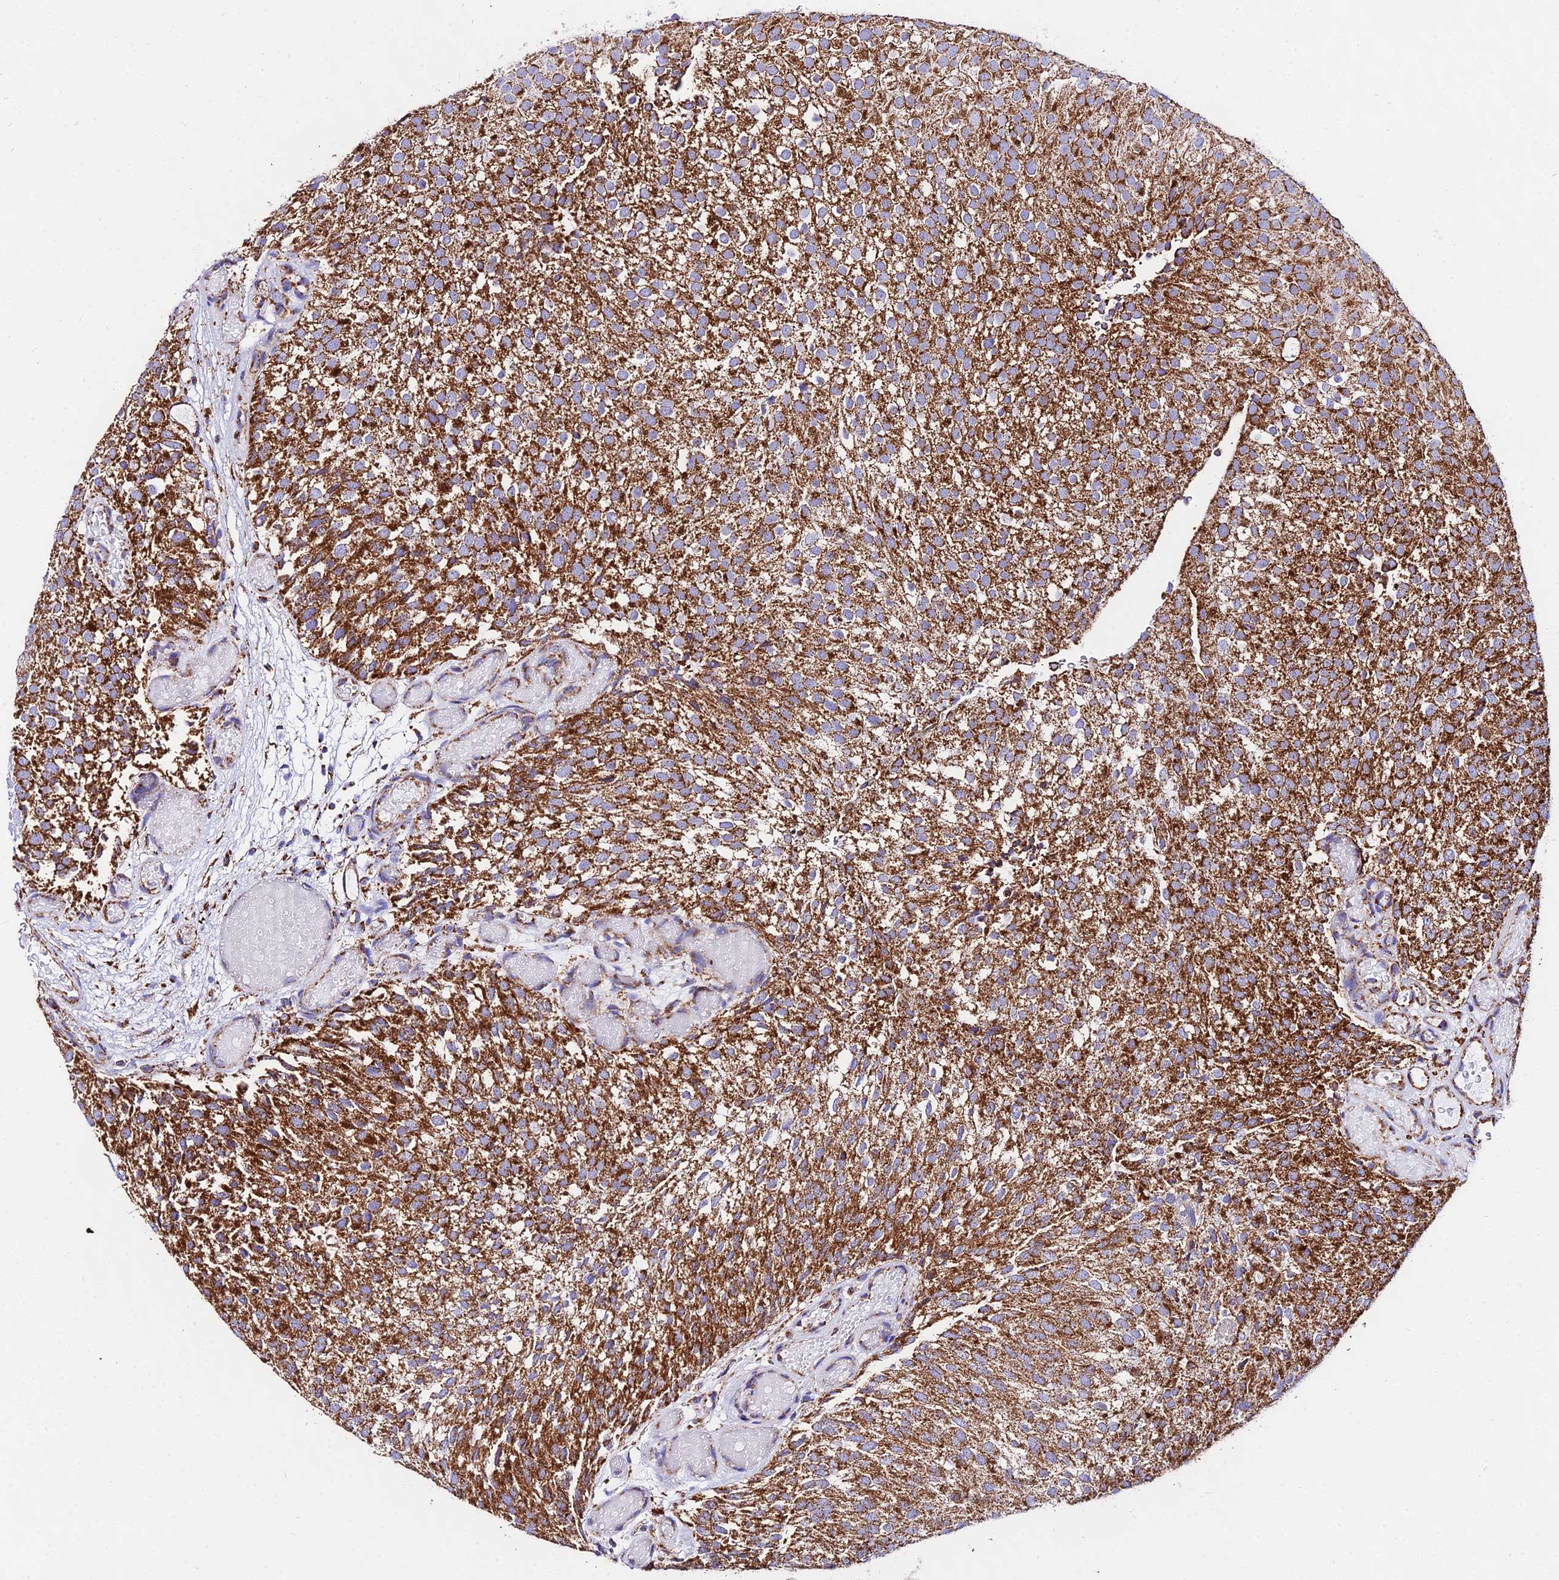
{"staining": {"intensity": "strong", "quantity": ">75%", "location": "cytoplasmic/membranous"}, "tissue": "urothelial cancer", "cell_type": "Tumor cells", "image_type": "cancer", "snomed": [{"axis": "morphology", "description": "Urothelial carcinoma, Low grade"}, {"axis": "topography", "description": "Urinary bladder"}], "caption": "Immunohistochemistry (IHC) micrograph of neoplastic tissue: human urothelial cancer stained using immunohistochemistry reveals high levels of strong protein expression localized specifically in the cytoplasmic/membranous of tumor cells, appearing as a cytoplasmic/membranous brown color.", "gene": "ATP5PD", "patient": {"sex": "male", "age": 78}}